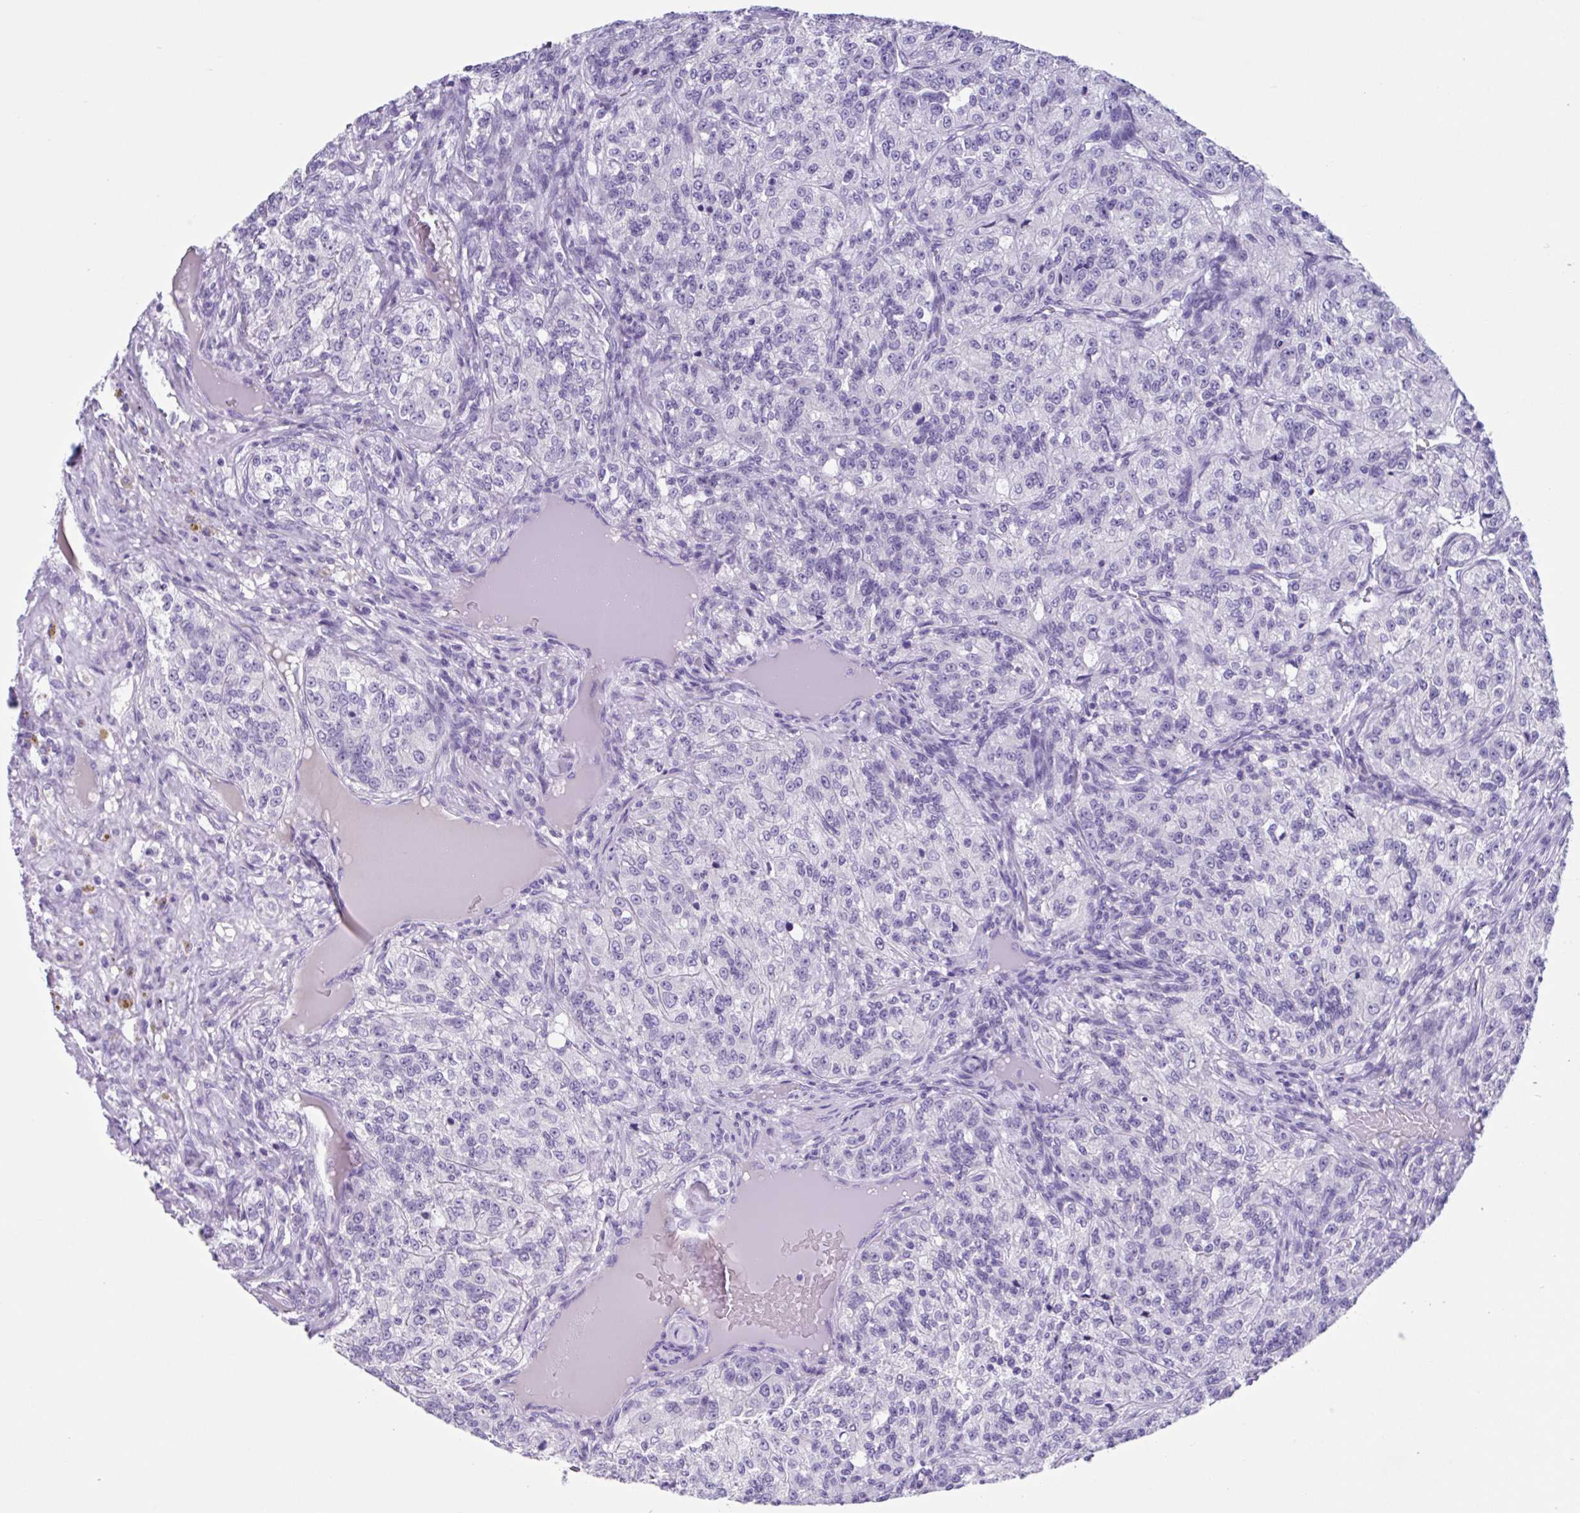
{"staining": {"intensity": "negative", "quantity": "none", "location": "none"}, "tissue": "renal cancer", "cell_type": "Tumor cells", "image_type": "cancer", "snomed": [{"axis": "morphology", "description": "Adenocarcinoma, NOS"}, {"axis": "topography", "description": "Kidney"}], "caption": "Renal cancer (adenocarcinoma) was stained to show a protein in brown. There is no significant staining in tumor cells. (Stains: DAB IHC with hematoxylin counter stain, Microscopy: brightfield microscopy at high magnification).", "gene": "USP35", "patient": {"sex": "female", "age": 63}}